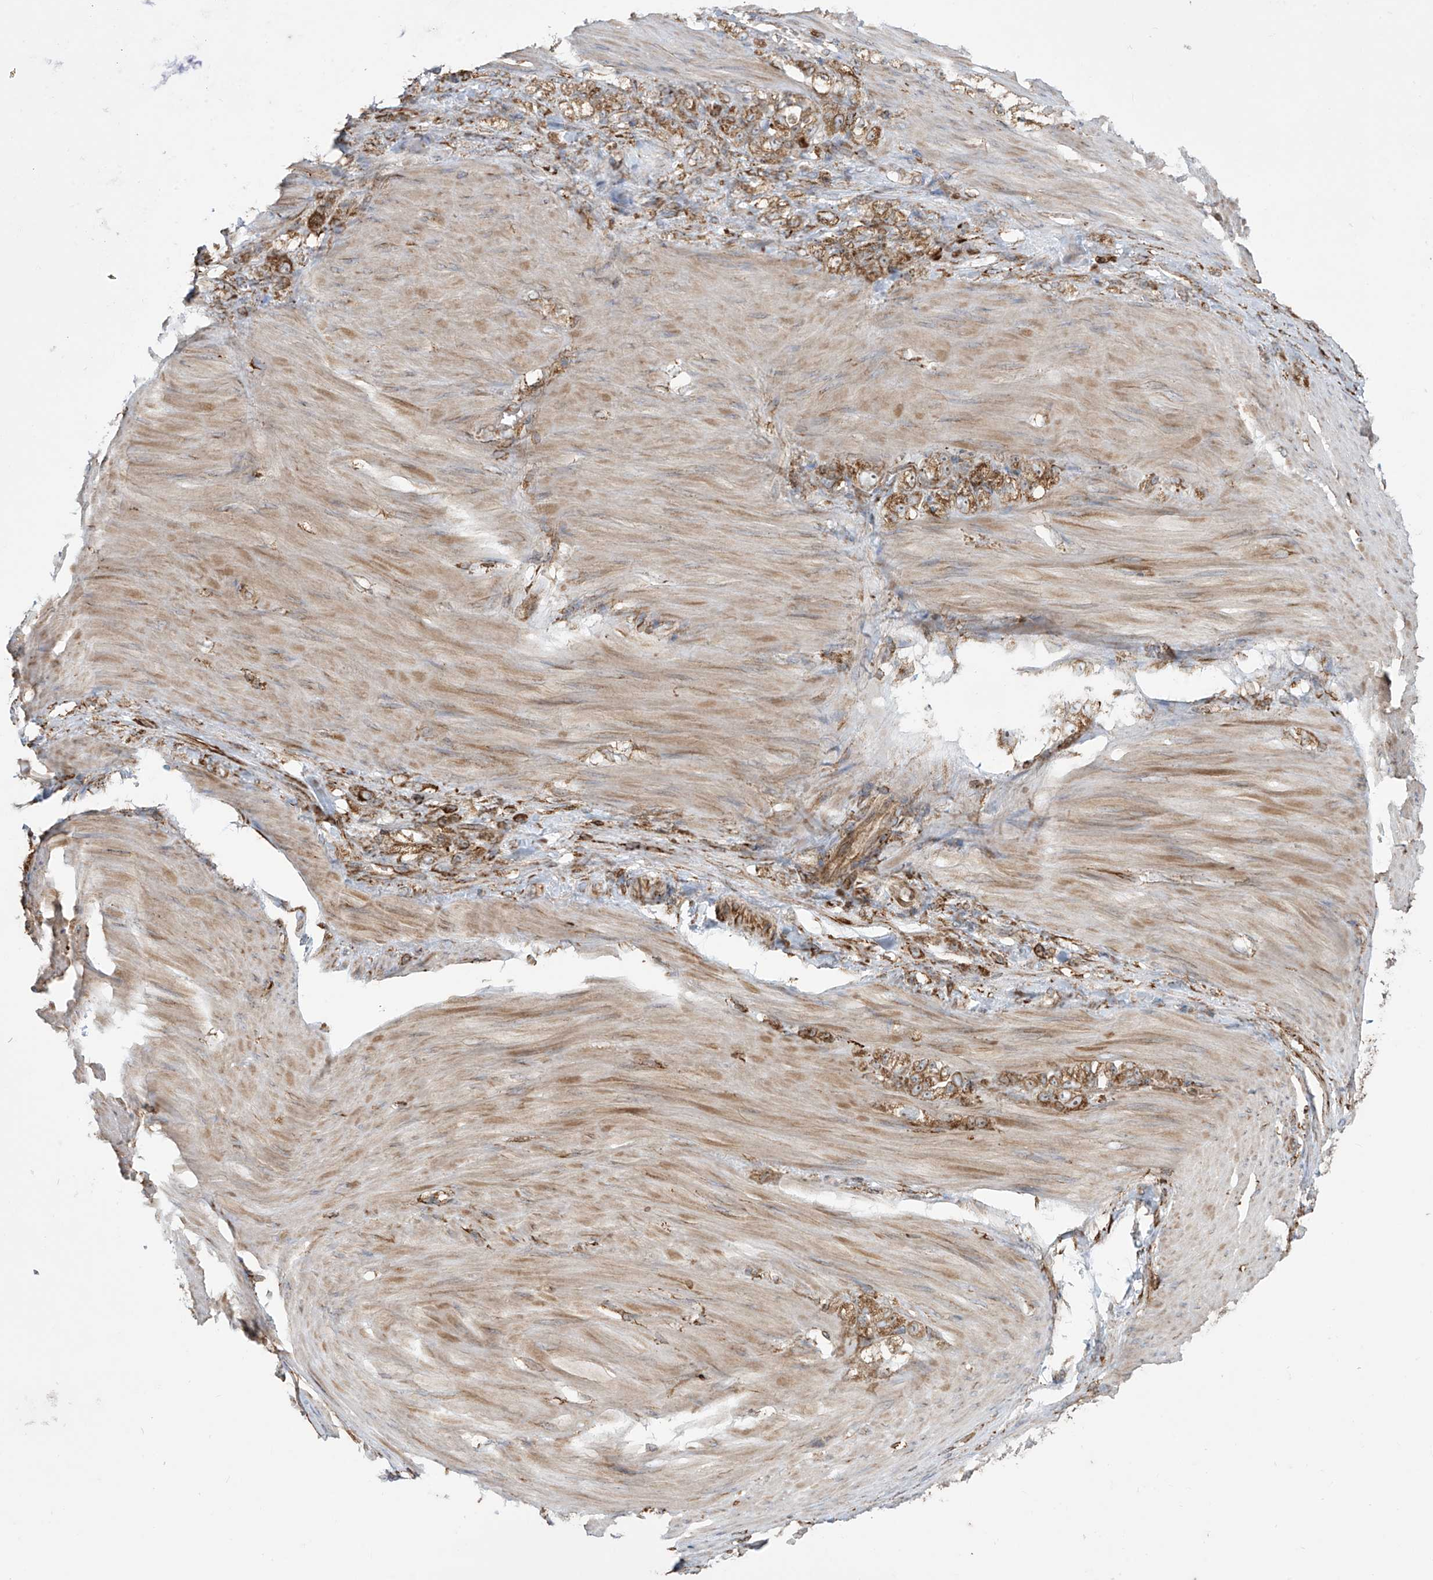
{"staining": {"intensity": "moderate", "quantity": ">75%", "location": "cytoplasmic/membranous"}, "tissue": "stomach cancer", "cell_type": "Tumor cells", "image_type": "cancer", "snomed": [{"axis": "morphology", "description": "Normal tissue, NOS"}, {"axis": "morphology", "description": "Adenocarcinoma, NOS"}, {"axis": "topography", "description": "Stomach"}], "caption": "A micrograph of stomach cancer (adenocarcinoma) stained for a protein displays moderate cytoplasmic/membranous brown staining in tumor cells.", "gene": "MX1", "patient": {"sex": "male", "age": 82}}